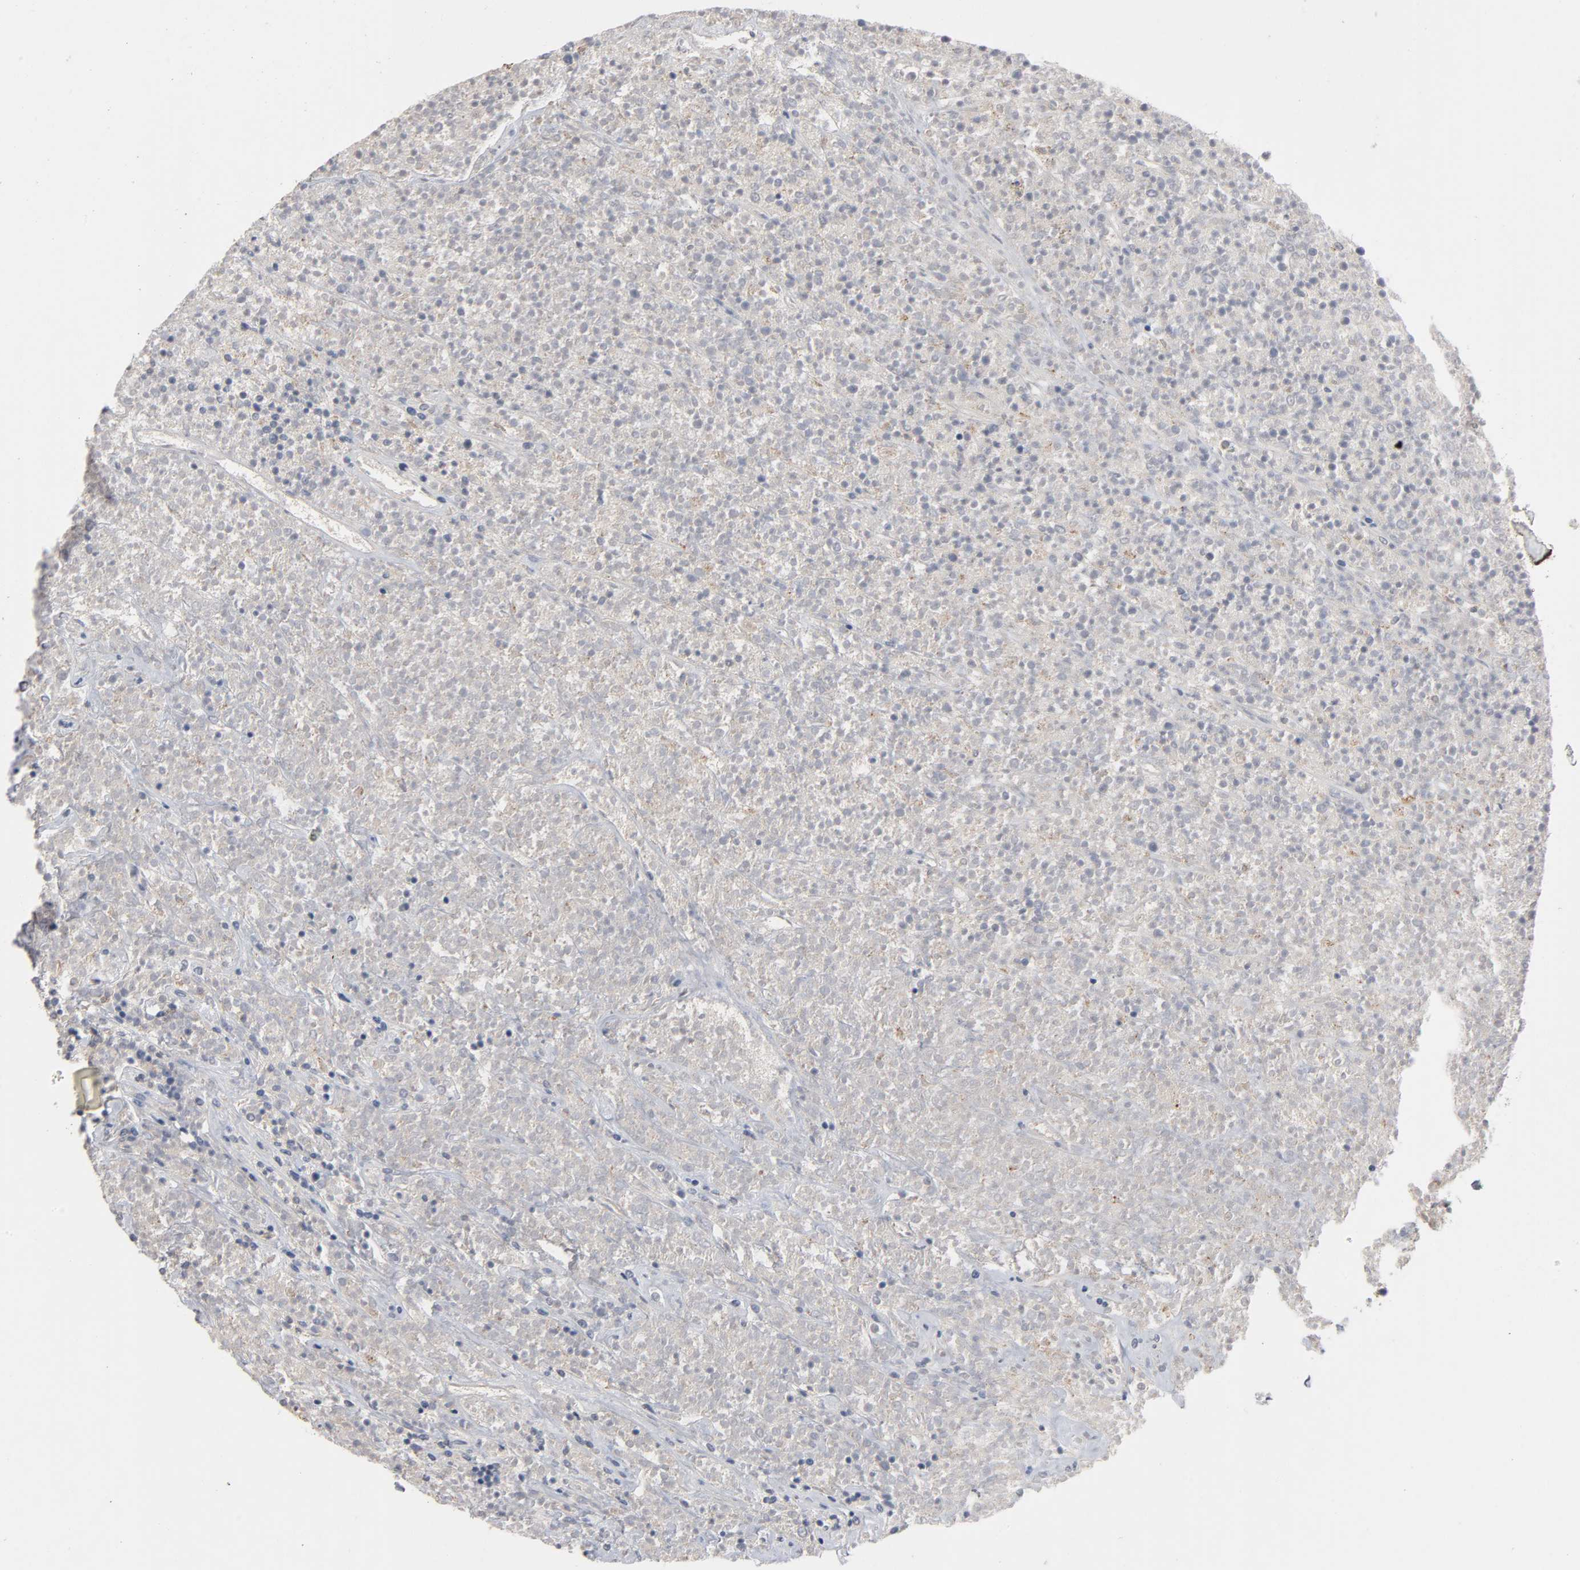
{"staining": {"intensity": "negative", "quantity": "none", "location": "none"}, "tissue": "lymphoma", "cell_type": "Tumor cells", "image_type": "cancer", "snomed": [{"axis": "morphology", "description": "Malignant lymphoma, non-Hodgkin's type, High grade"}, {"axis": "topography", "description": "Lymph node"}], "caption": "An IHC histopathology image of lymphoma is shown. There is no staining in tumor cells of lymphoma.", "gene": "CCDC134", "patient": {"sex": "female", "age": 73}}